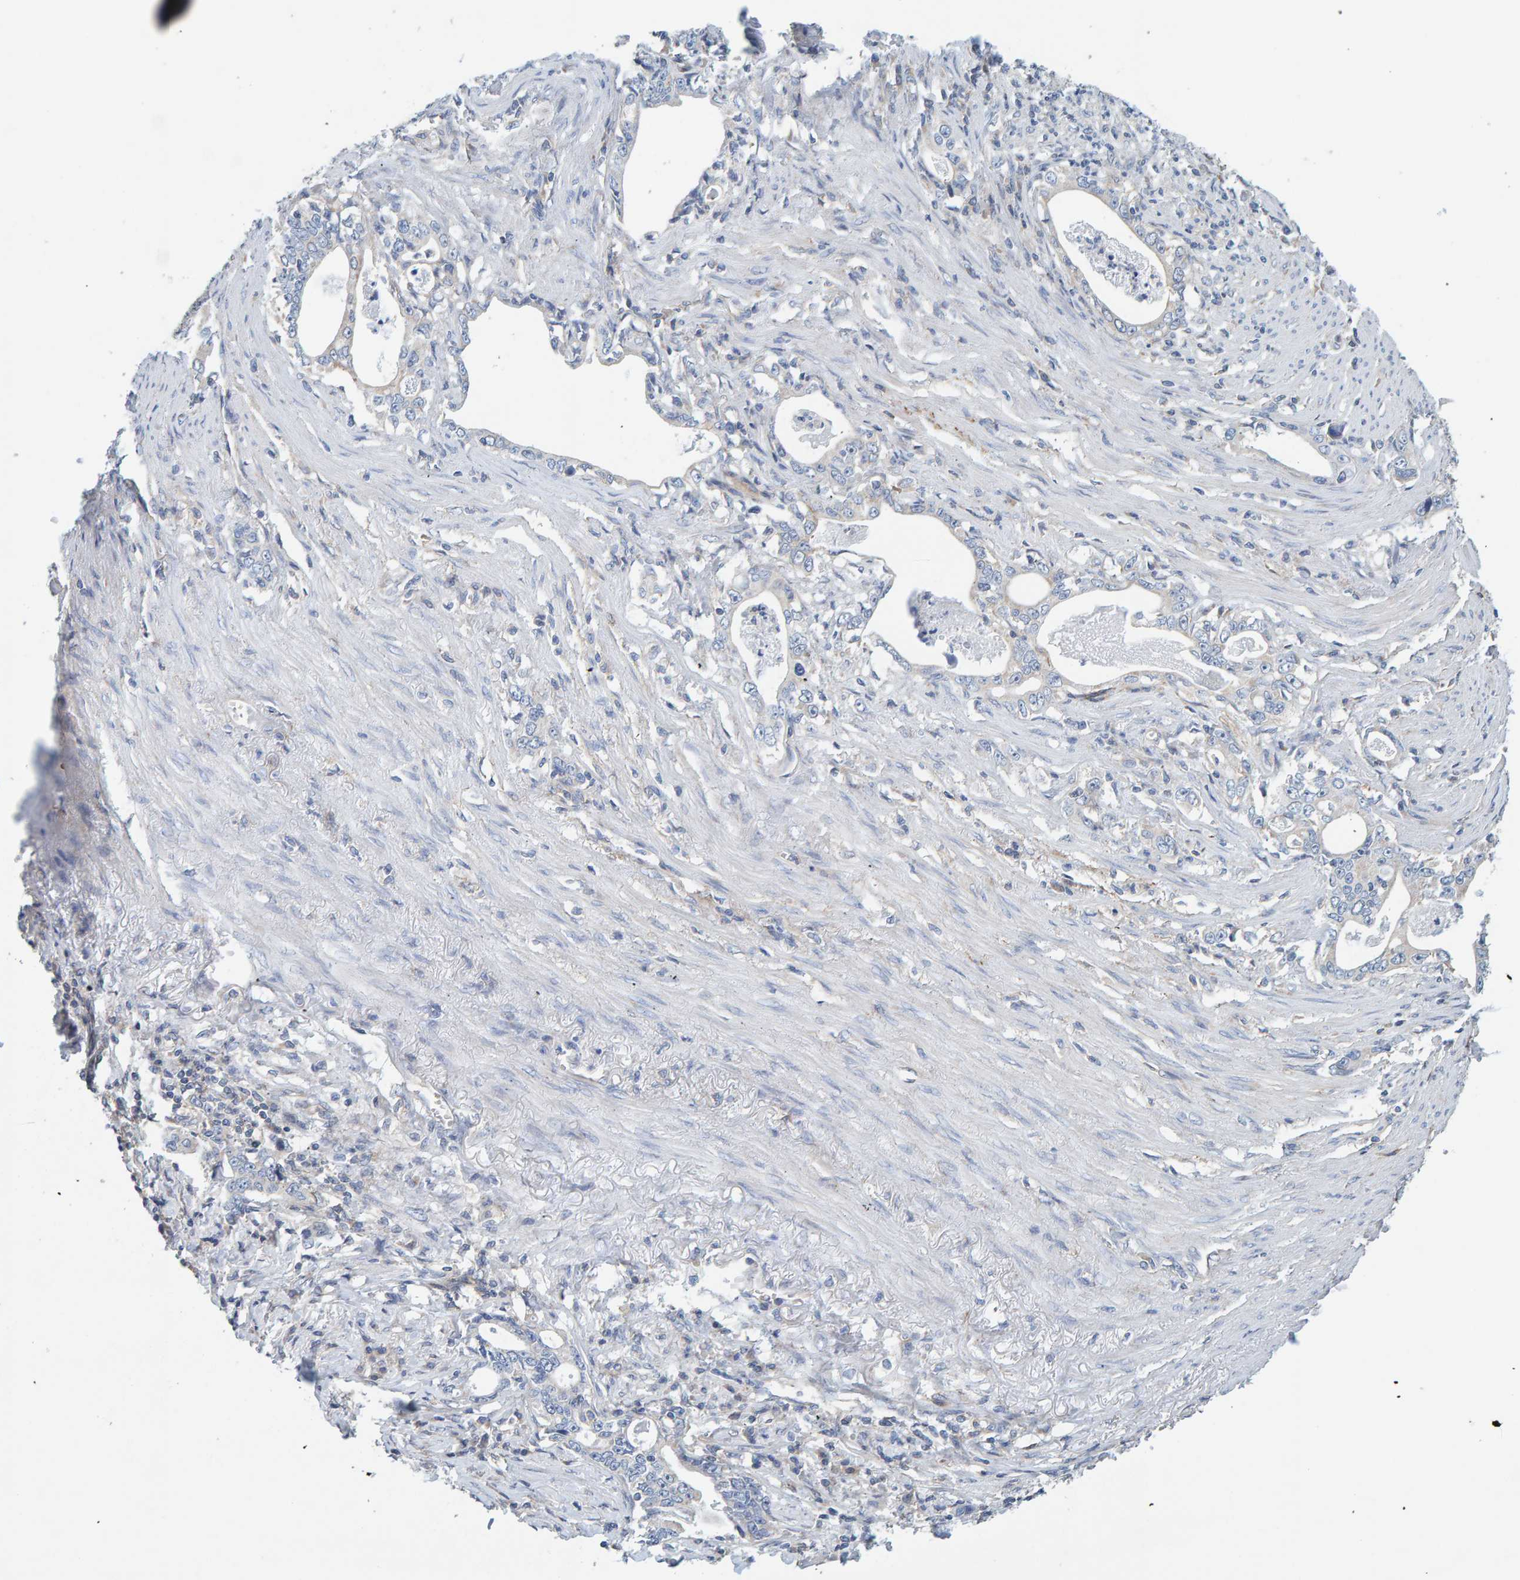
{"staining": {"intensity": "negative", "quantity": "none", "location": "none"}, "tissue": "stomach cancer", "cell_type": "Tumor cells", "image_type": "cancer", "snomed": [{"axis": "morphology", "description": "Adenocarcinoma, NOS"}, {"axis": "topography", "description": "Stomach, lower"}], "caption": "Immunohistochemistry (IHC) image of neoplastic tissue: human stomach cancer stained with DAB (3,3'-diaminobenzidine) demonstrates no significant protein positivity in tumor cells.", "gene": "RGP1", "patient": {"sex": "female", "age": 72}}